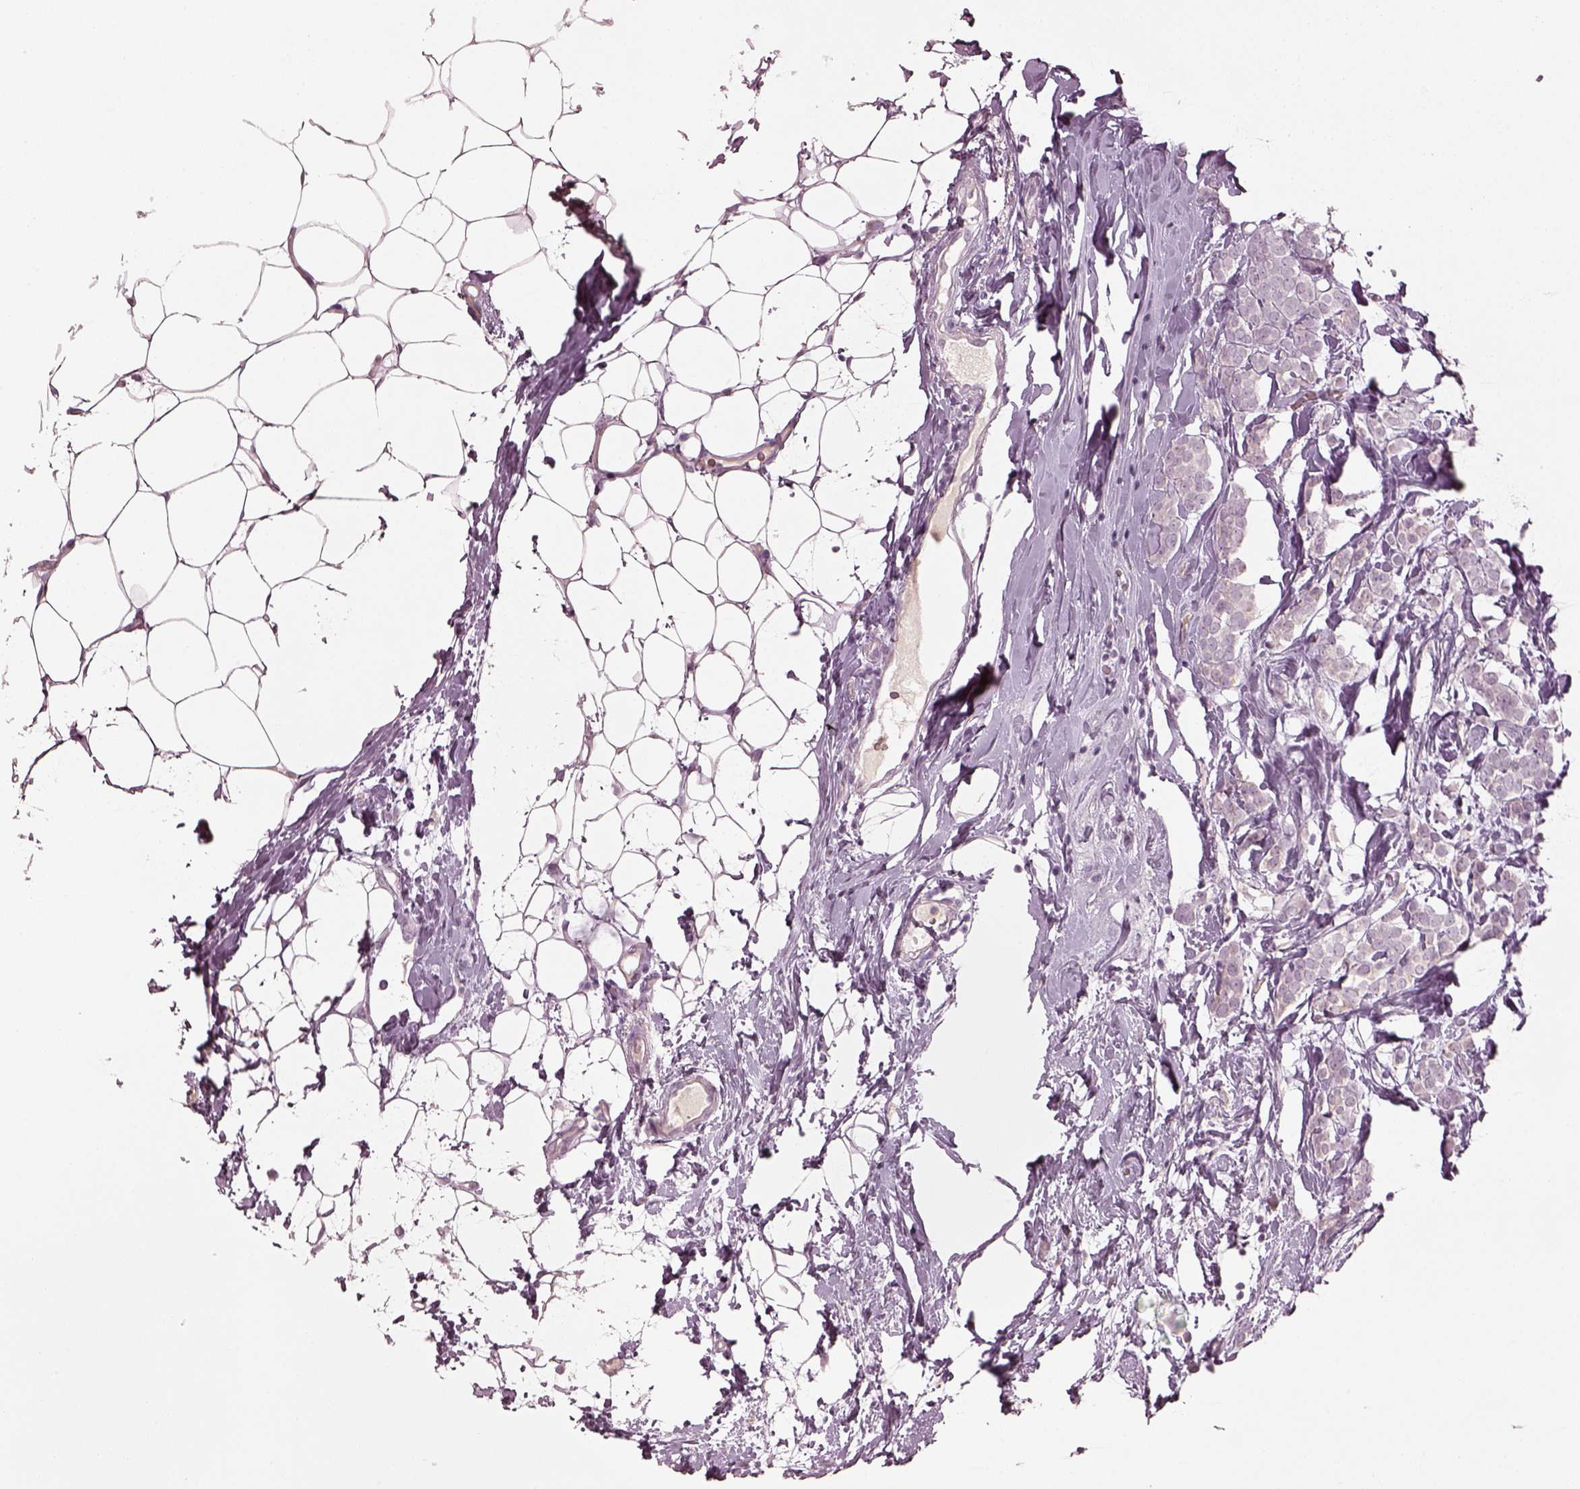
{"staining": {"intensity": "negative", "quantity": "none", "location": "none"}, "tissue": "breast cancer", "cell_type": "Tumor cells", "image_type": "cancer", "snomed": [{"axis": "morphology", "description": "Lobular carcinoma"}, {"axis": "topography", "description": "Breast"}], "caption": "Micrograph shows no significant protein expression in tumor cells of lobular carcinoma (breast). The staining was performed using DAB (3,3'-diaminobenzidine) to visualize the protein expression in brown, while the nuclei were stained in blue with hematoxylin (Magnification: 20x).", "gene": "SPATA6L", "patient": {"sex": "female", "age": 49}}